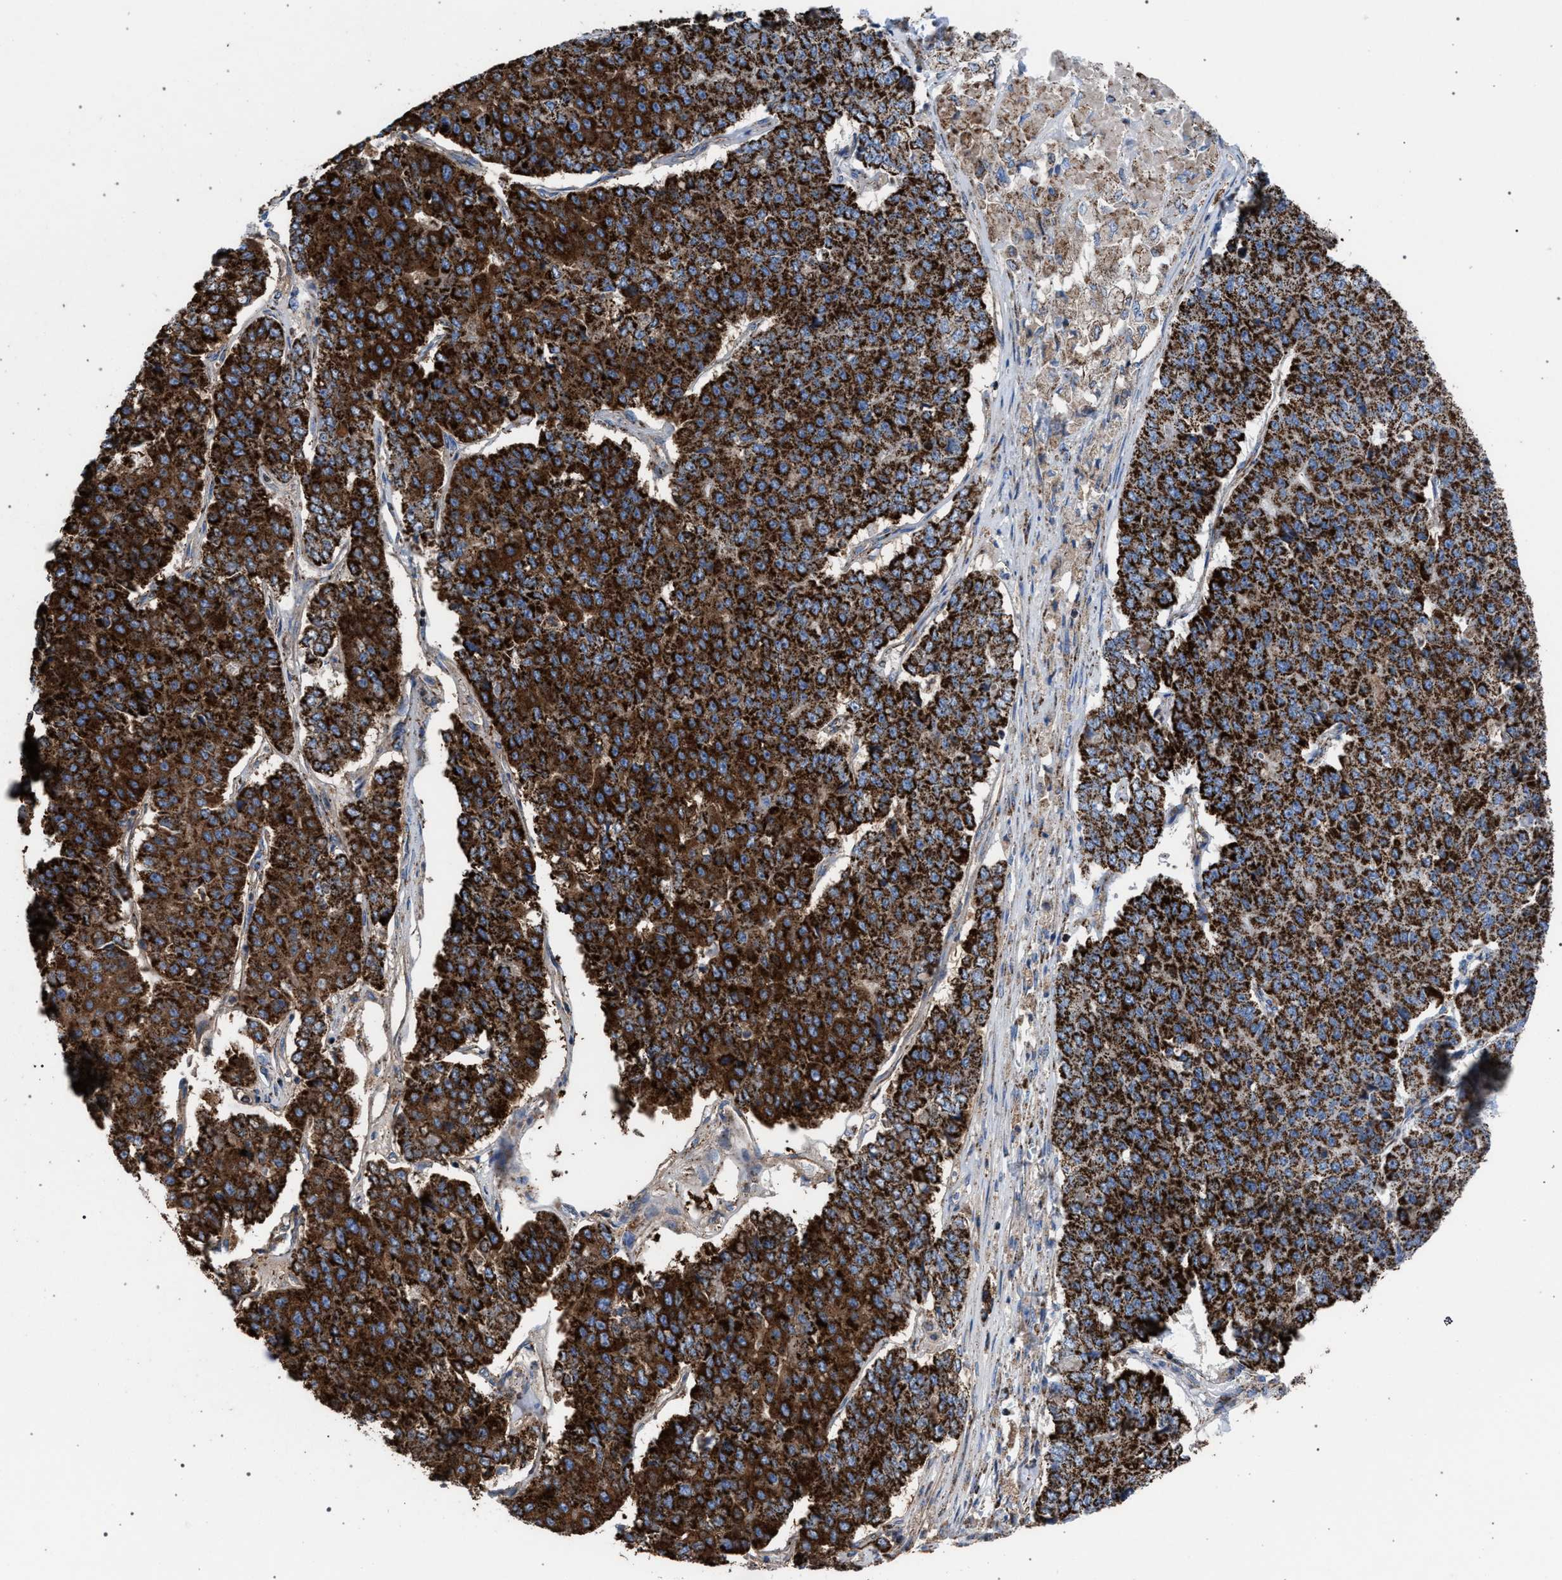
{"staining": {"intensity": "strong", "quantity": ">75%", "location": "cytoplasmic/membranous"}, "tissue": "pancreatic cancer", "cell_type": "Tumor cells", "image_type": "cancer", "snomed": [{"axis": "morphology", "description": "Adenocarcinoma, NOS"}, {"axis": "topography", "description": "Pancreas"}], "caption": "DAB immunohistochemical staining of pancreatic cancer shows strong cytoplasmic/membranous protein staining in about >75% of tumor cells.", "gene": "VPS13A", "patient": {"sex": "male", "age": 50}}